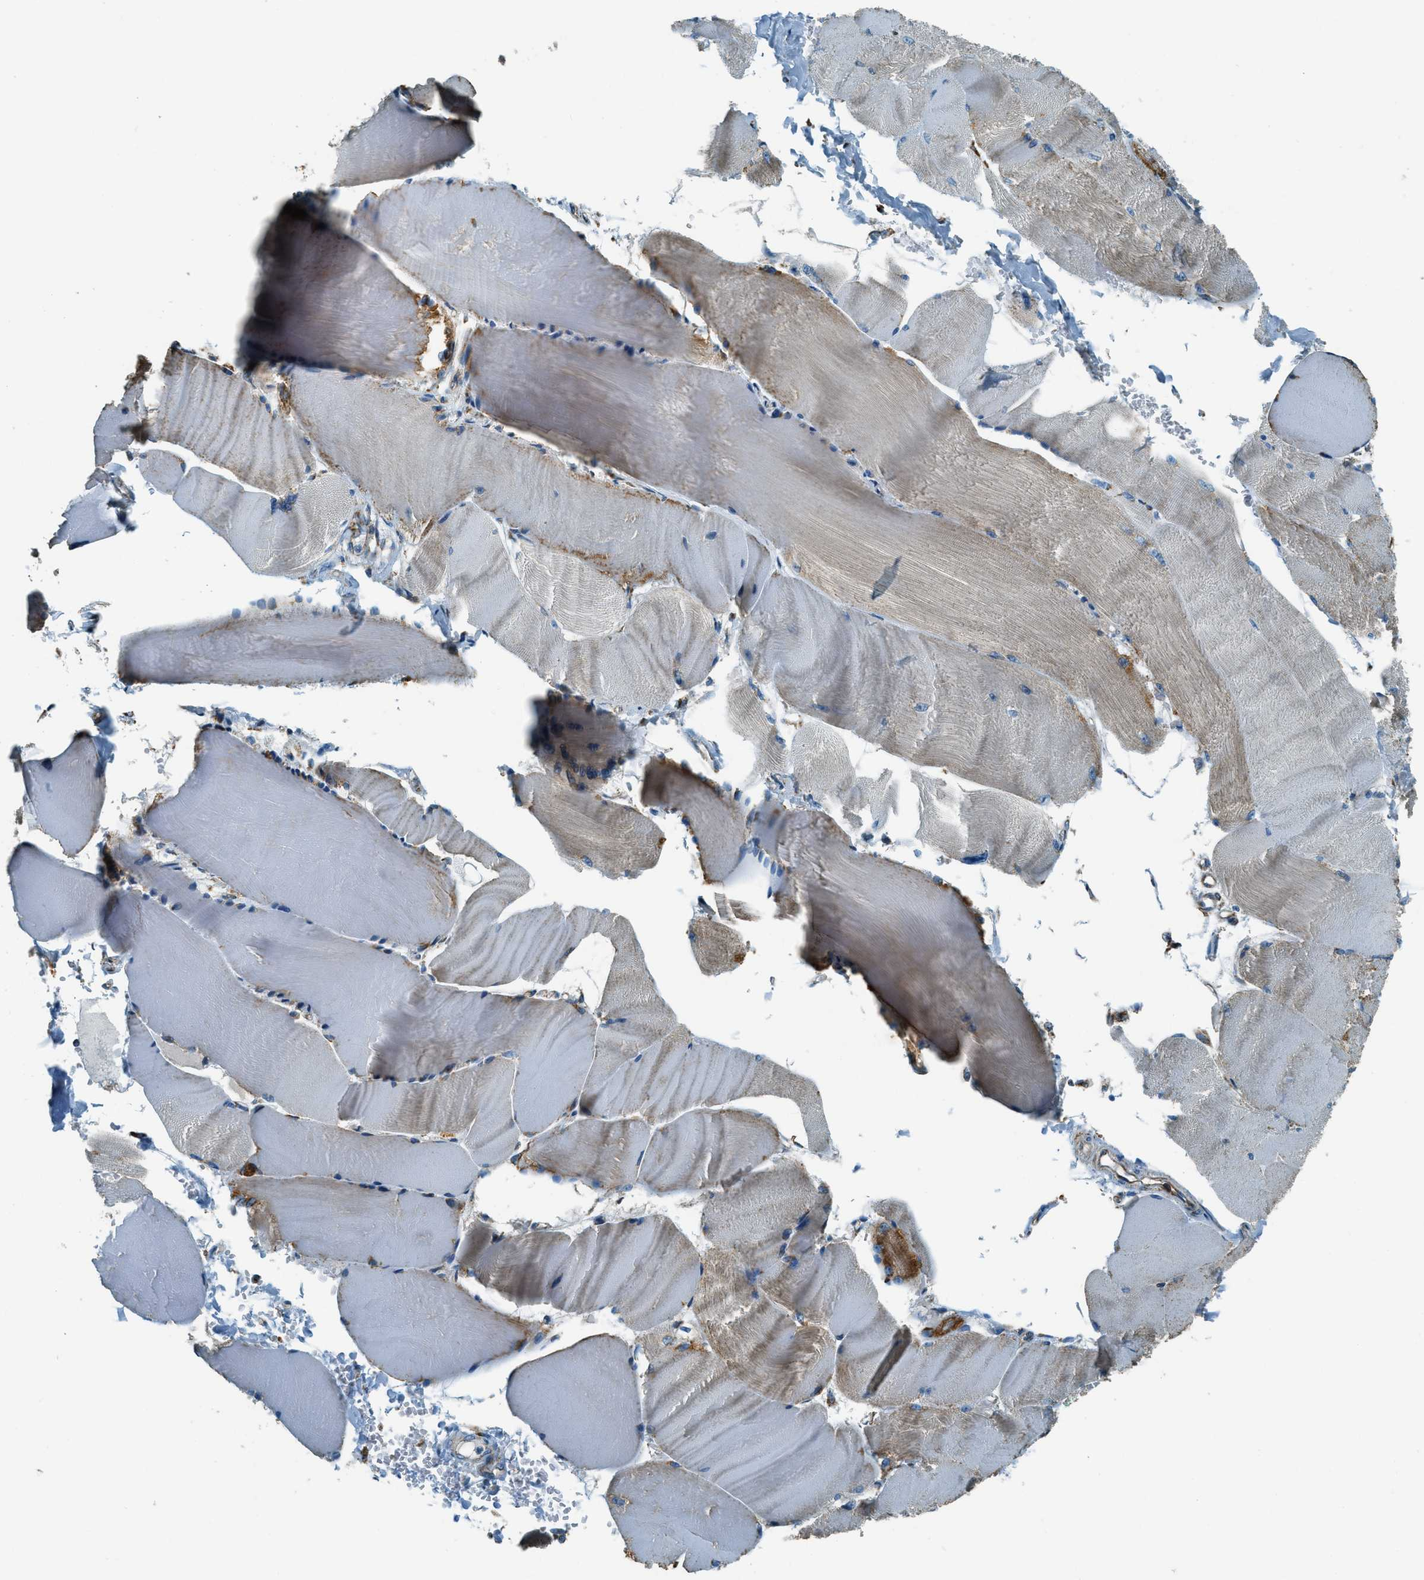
{"staining": {"intensity": "weak", "quantity": "25%-75%", "location": "cytoplasmic/membranous"}, "tissue": "skeletal muscle", "cell_type": "Myocytes", "image_type": "normal", "snomed": [{"axis": "morphology", "description": "Normal tissue, NOS"}, {"axis": "topography", "description": "Skin"}, {"axis": "topography", "description": "Skeletal muscle"}], "caption": "The photomicrograph displays immunohistochemical staining of unremarkable skeletal muscle. There is weak cytoplasmic/membranous staining is seen in approximately 25%-75% of myocytes.", "gene": "CHST15", "patient": {"sex": "male", "age": 83}}